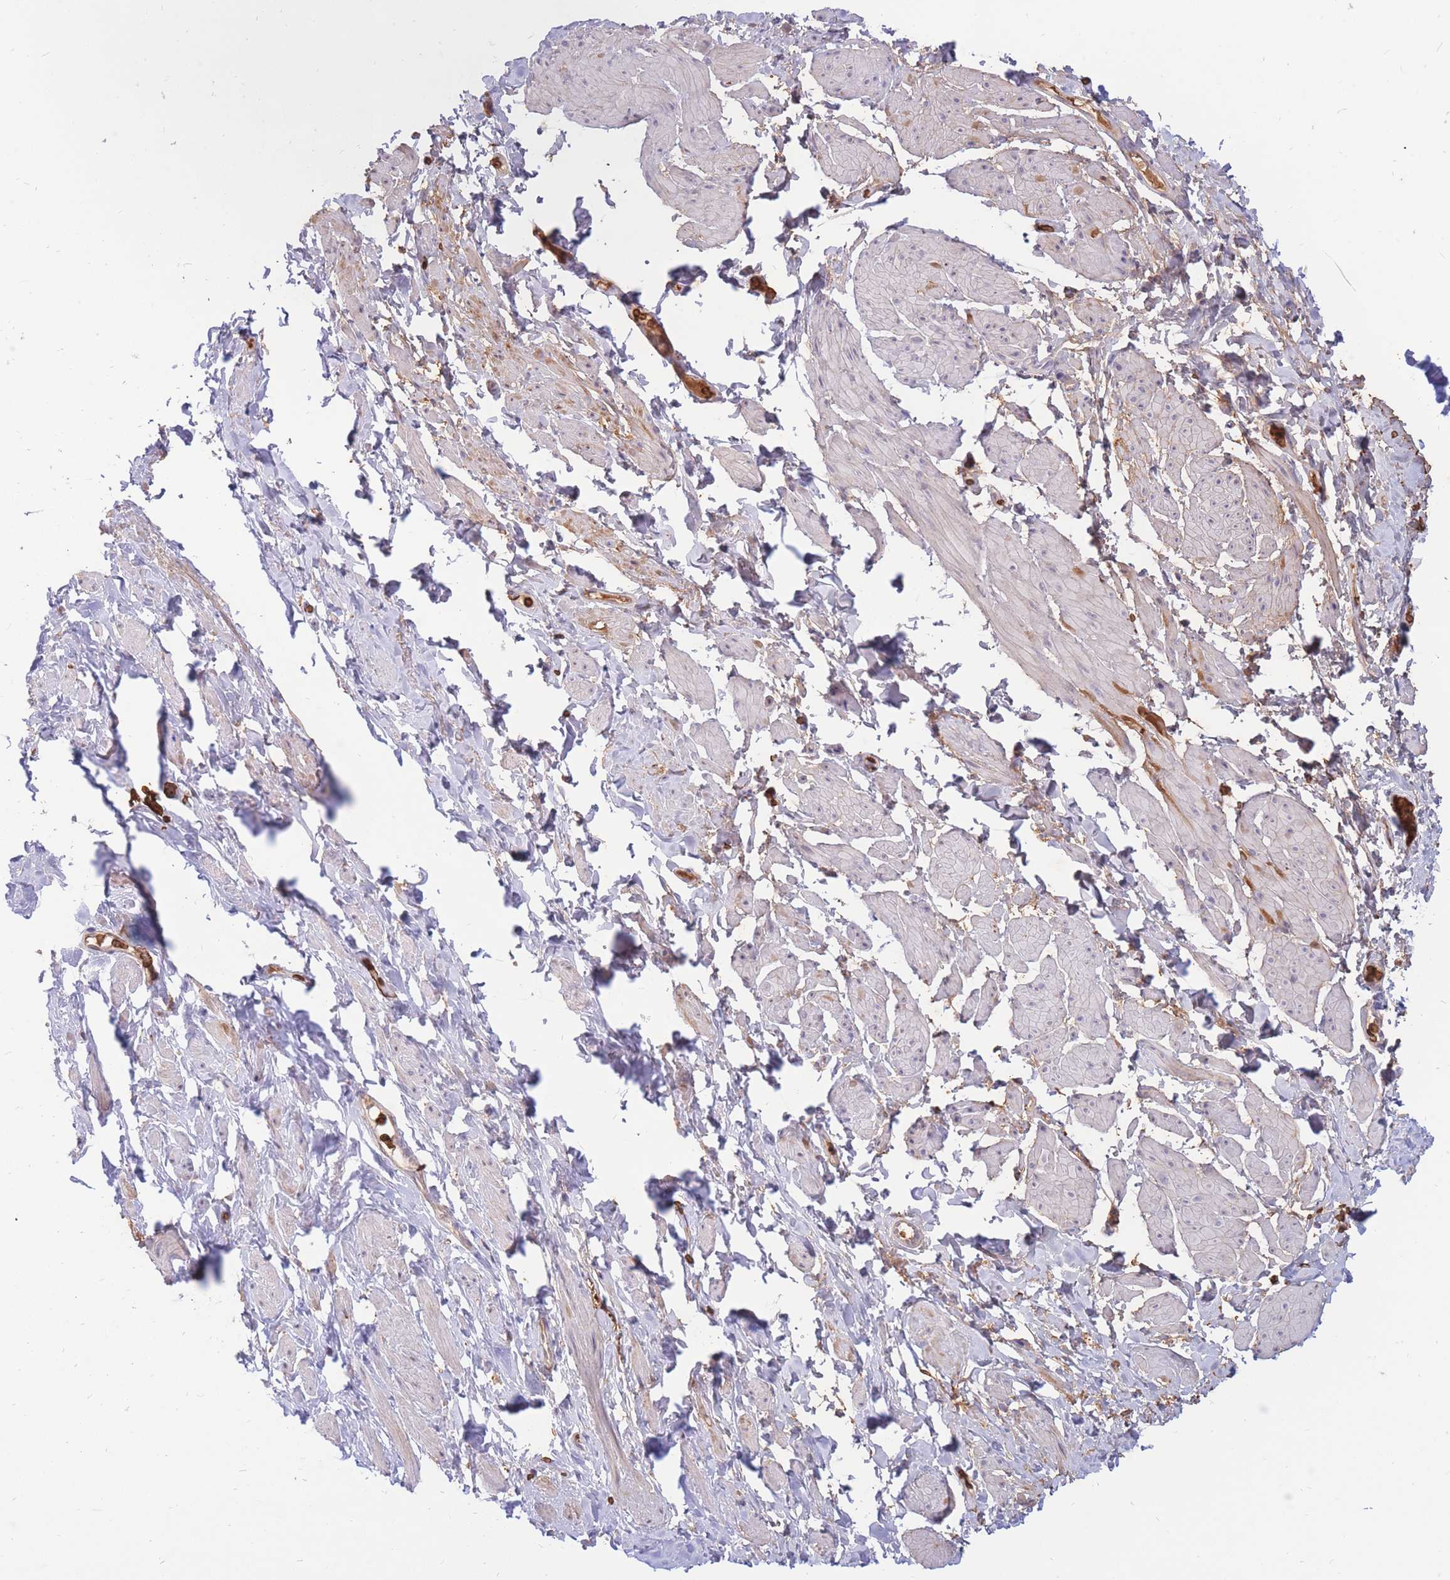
{"staining": {"intensity": "weak", "quantity": "<25%", "location": "cytoplasmic/membranous"}, "tissue": "smooth muscle", "cell_type": "Smooth muscle cells", "image_type": "normal", "snomed": [{"axis": "morphology", "description": "Normal tissue, NOS"}, {"axis": "topography", "description": "Smooth muscle"}, {"axis": "topography", "description": "Peripheral nerve tissue"}], "caption": "This histopathology image is of benign smooth muscle stained with immunohistochemistry to label a protein in brown with the nuclei are counter-stained blue. There is no staining in smooth muscle cells. (Immunohistochemistry (ihc), brightfield microscopy, high magnification).", "gene": "ATP10D", "patient": {"sex": "male", "age": 69}}